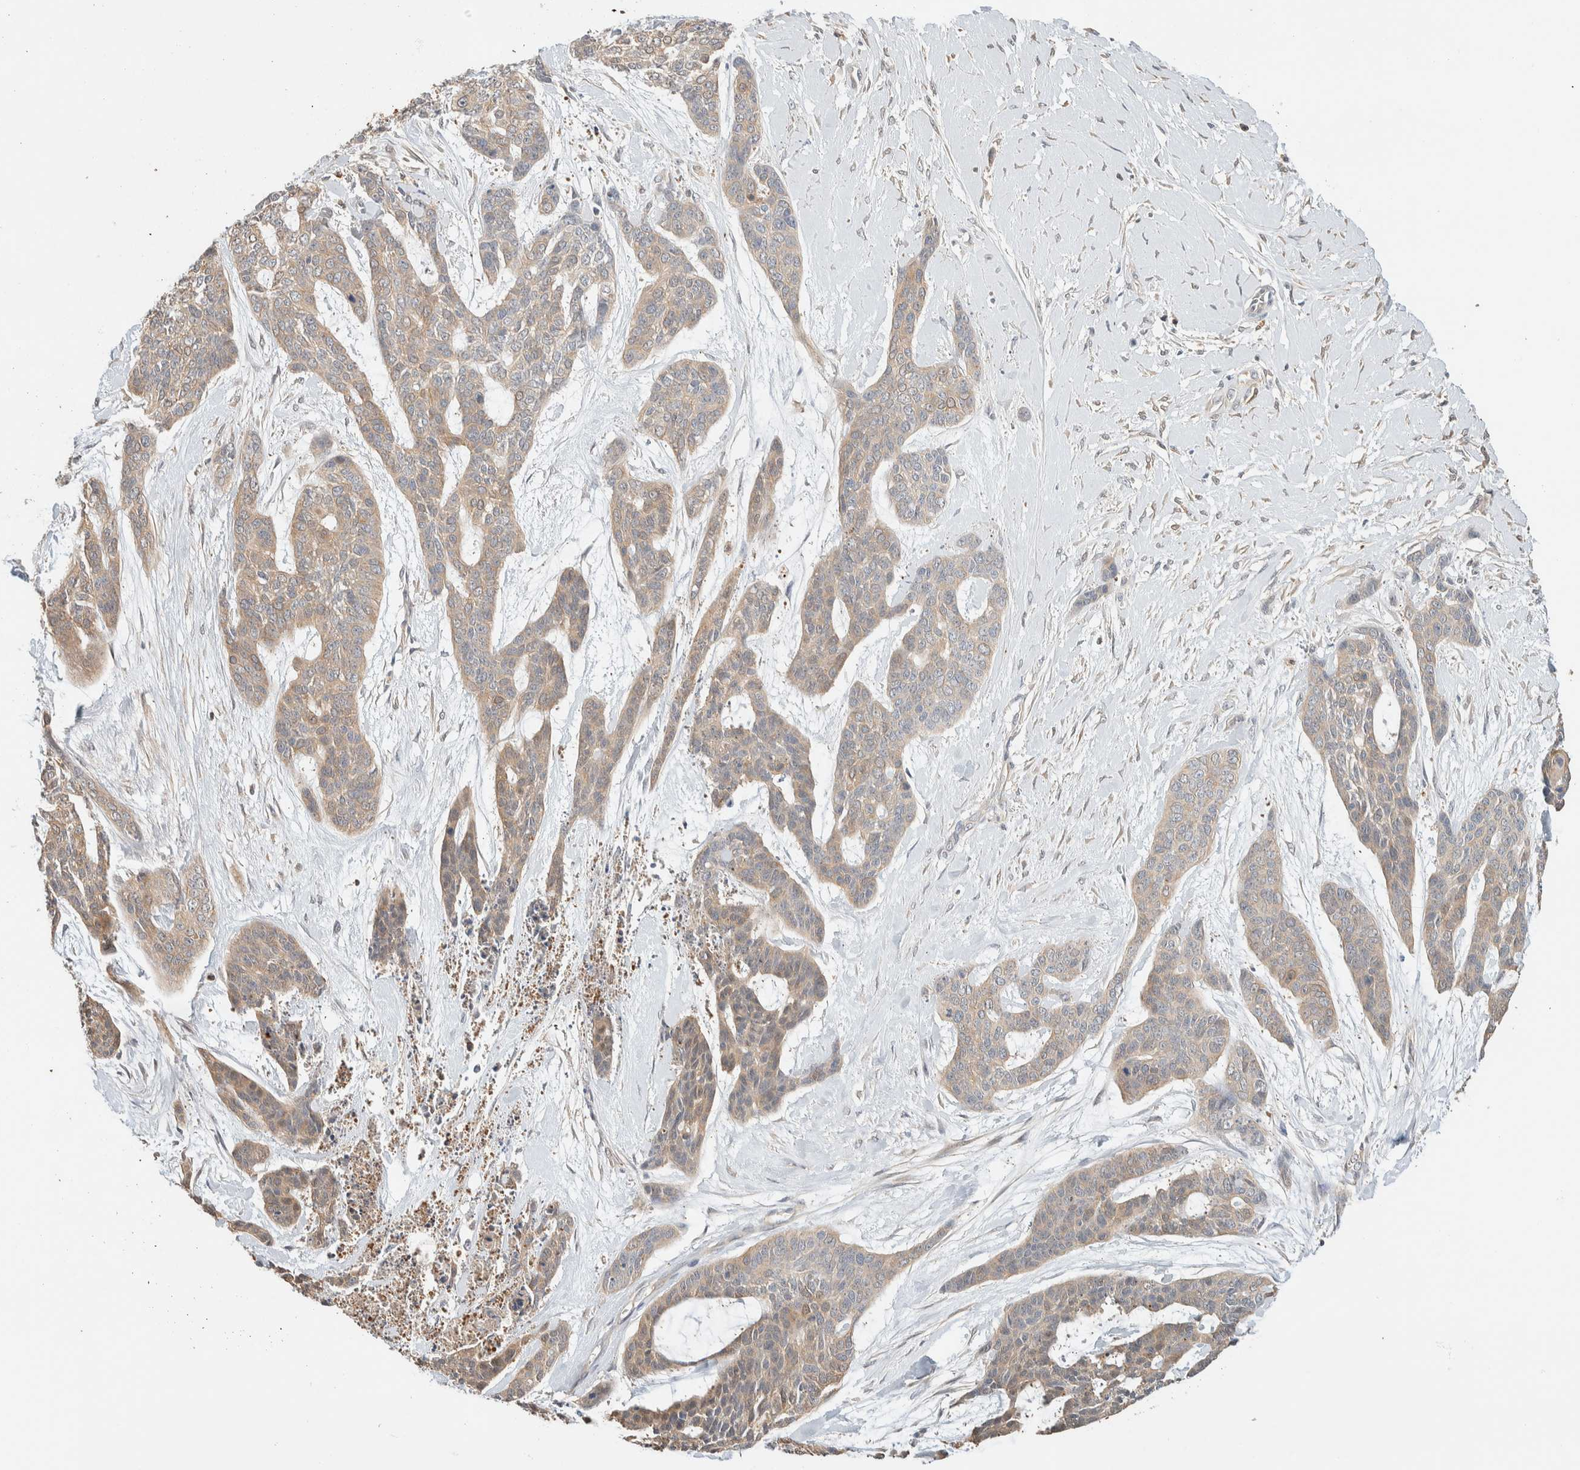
{"staining": {"intensity": "weak", "quantity": "25%-75%", "location": "cytoplasmic/membranous"}, "tissue": "skin cancer", "cell_type": "Tumor cells", "image_type": "cancer", "snomed": [{"axis": "morphology", "description": "Basal cell carcinoma"}, {"axis": "topography", "description": "Skin"}], "caption": "Approximately 25%-75% of tumor cells in skin cancer (basal cell carcinoma) display weak cytoplasmic/membranous protein positivity as visualized by brown immunohistochemical staining.", "gene": "SETD4", "patient": {"sex": "female", "age": 64}}